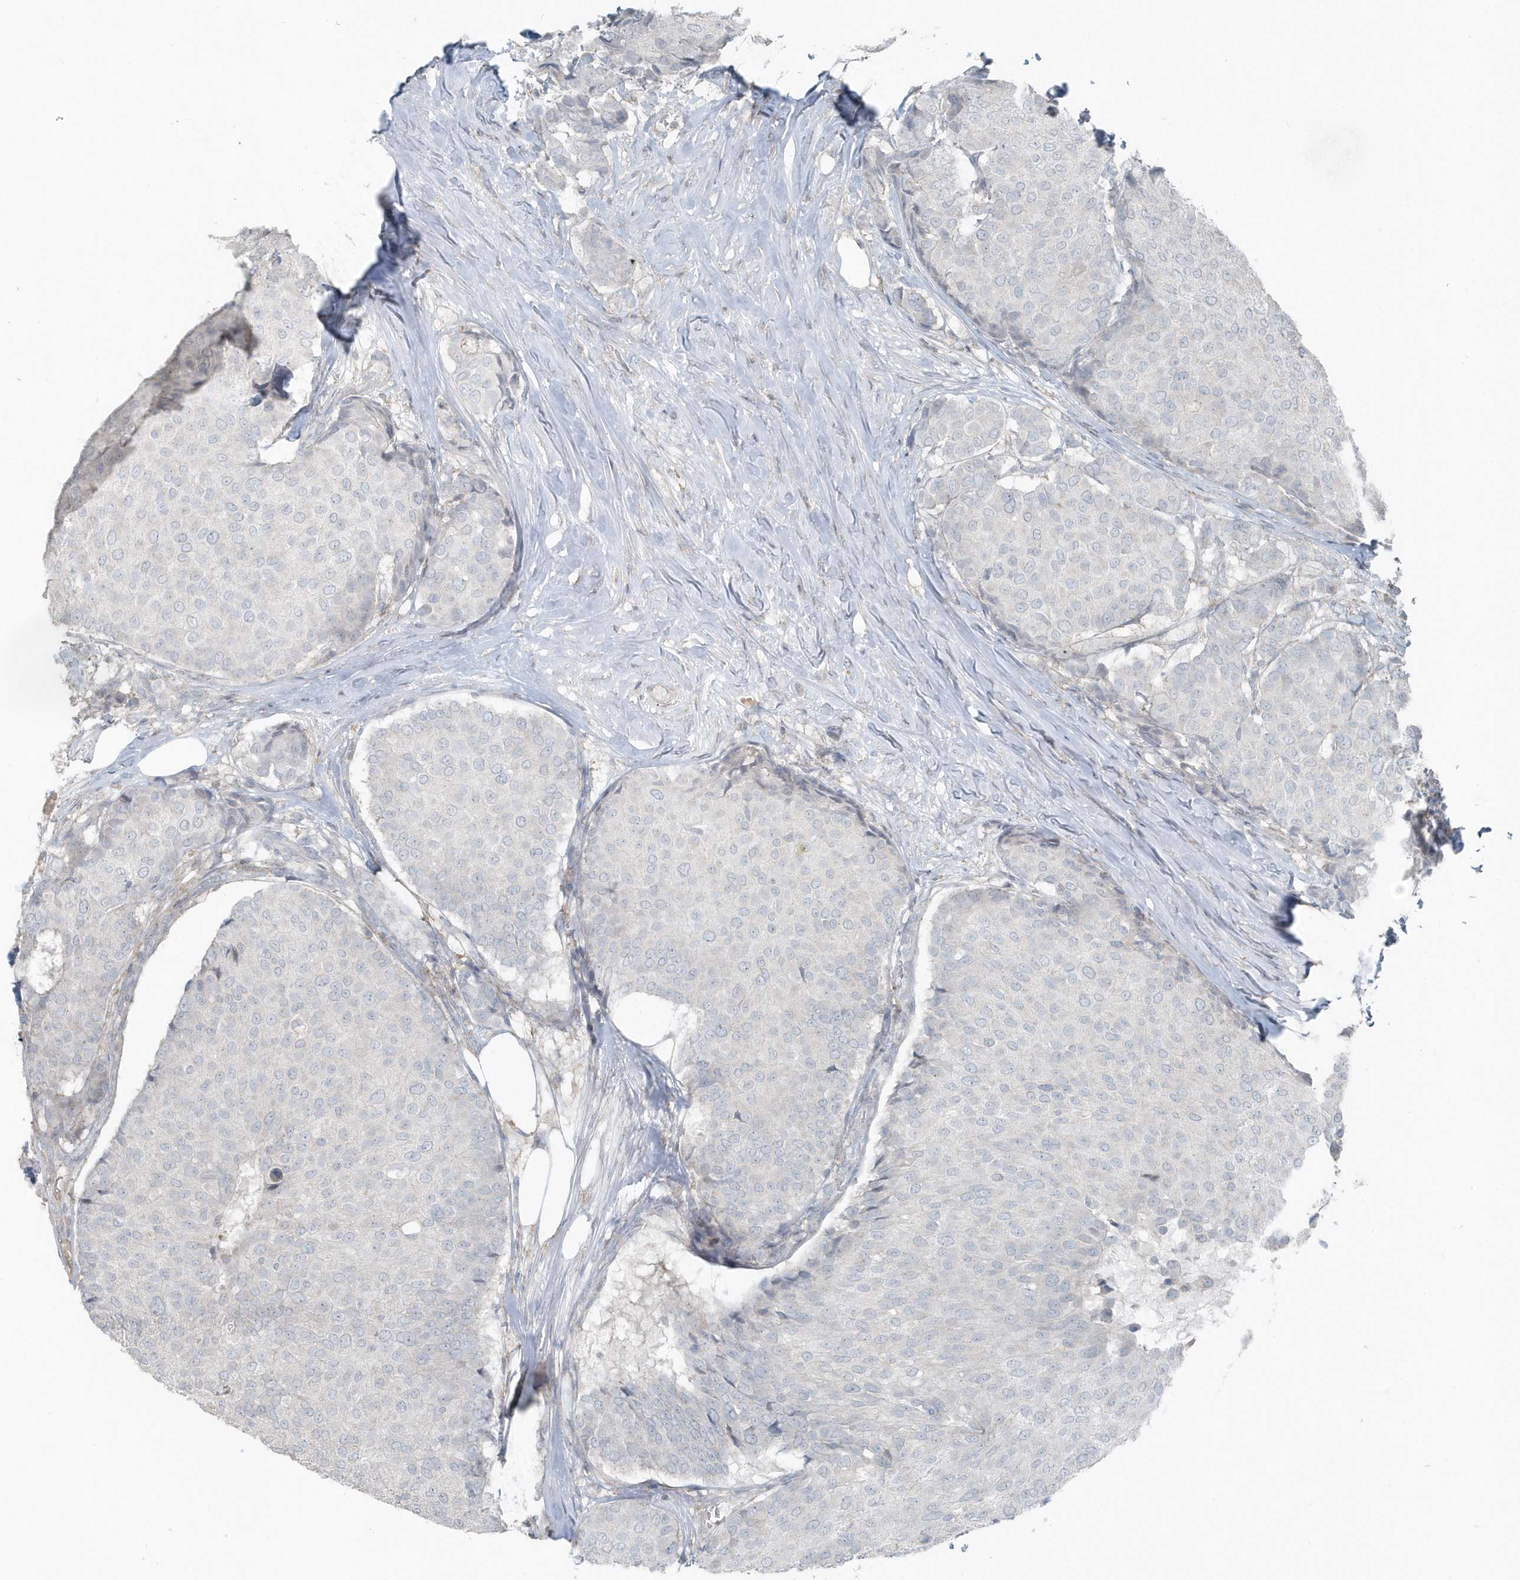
{"staining": {"intensity": "negative", "quantity": "none", "location": "none"}, "tissue": "breast cancer", "cell_type": "Tumor cells", "image_type": "cancer", "snomed": [{"axis": "morphology", "description": "Duct carcinoma"}, {"axis": "topography", "description": "Breast"}], "caption": "Histopathology image shows no significant protein staining in tumor cells of invasive ductal carcinoma (breast). Brightfield microscopy of immunohistochemistry (IHC) stained with DAB (brown) and hematoxylin (blue), captured at high magnification.", "gene": "ACTC1", "patient": {"sex": "female", "age": 75}}